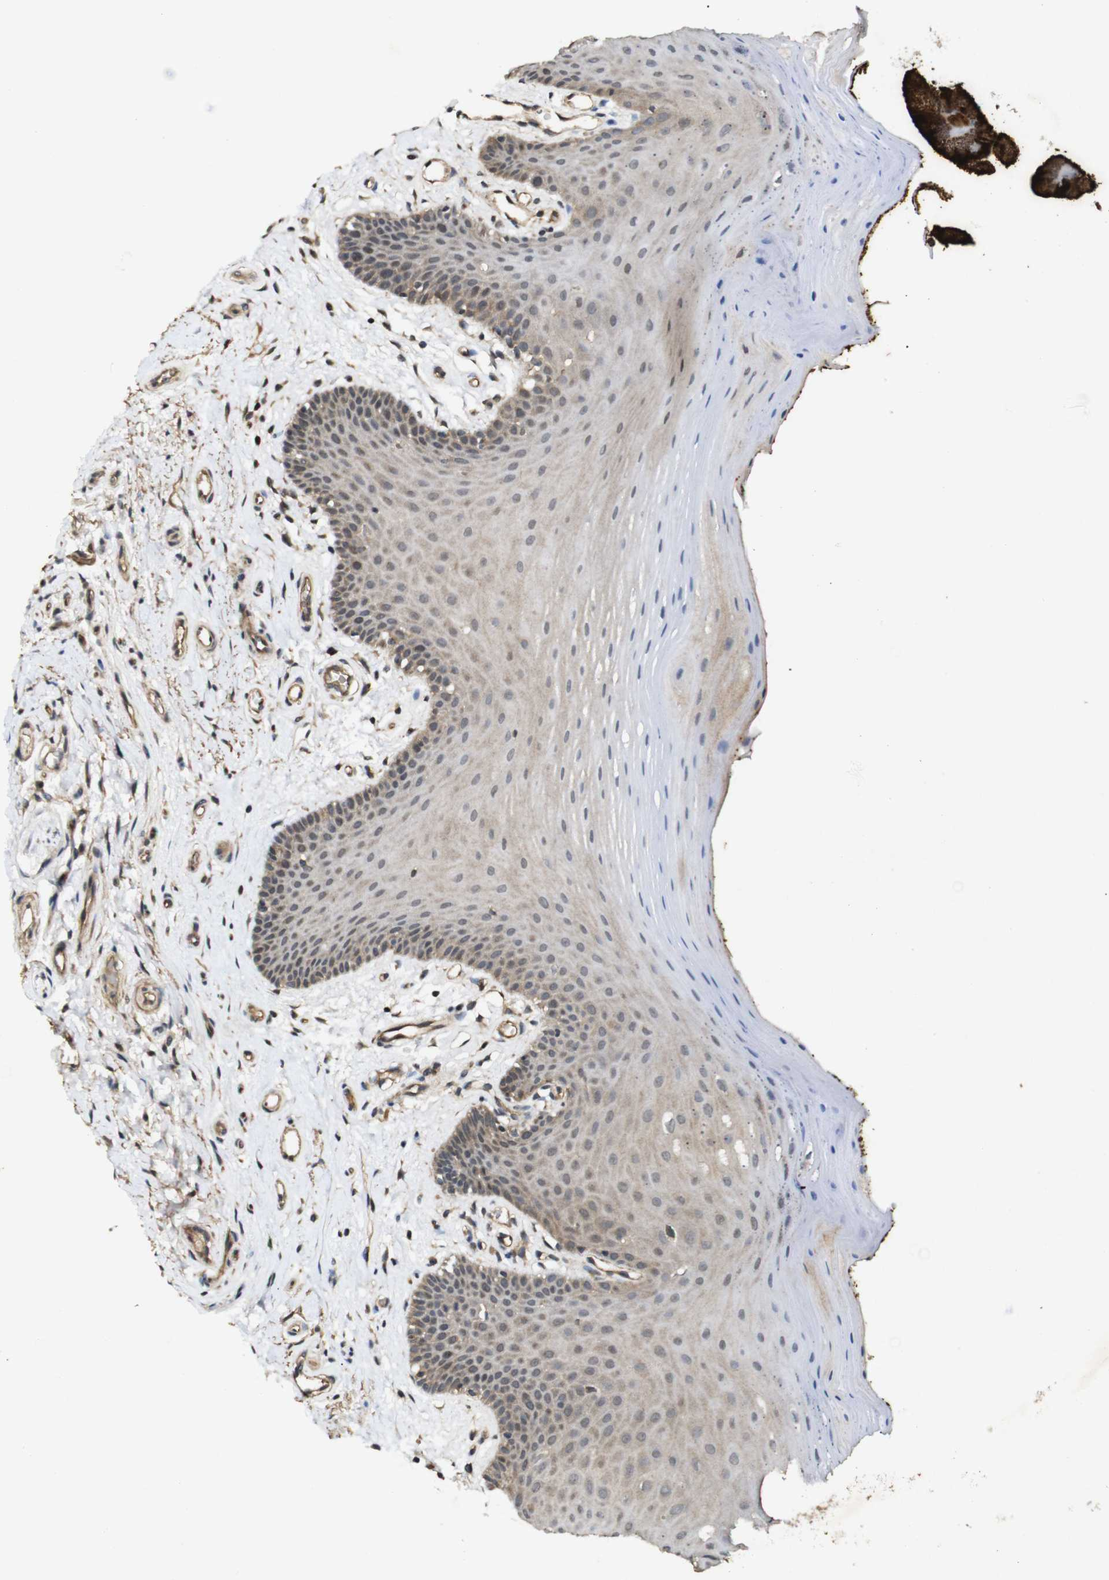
{"staining": {"intensity": "moderate", "quantity": ">75%", "location": "cytoplasmic/membranous"}, "tissue": "oral mucosa", "cell_type": "Squamous epithelial cells", "image_type": "normal", "snomed": [{"axis": "morphology", "description": "Normal tissue, NOS"}, {"axis": "topography", "description": "Skeletal muscle"}, {"axis": "topography", "description": "Oral tissue"}], "caption": "DAB (3,3'-diaminobenzidine) immunohistochemical staining of unremarkable human oral mucosa exhibits moderate cytoplasmic/membranous protein positivity in about >75% of squamous epithelial cells. The protein is shown in brown color, while the nuclei are stained blue.", "gene": "RIPK1", "patient": {"sex": "male", "age": 58}}